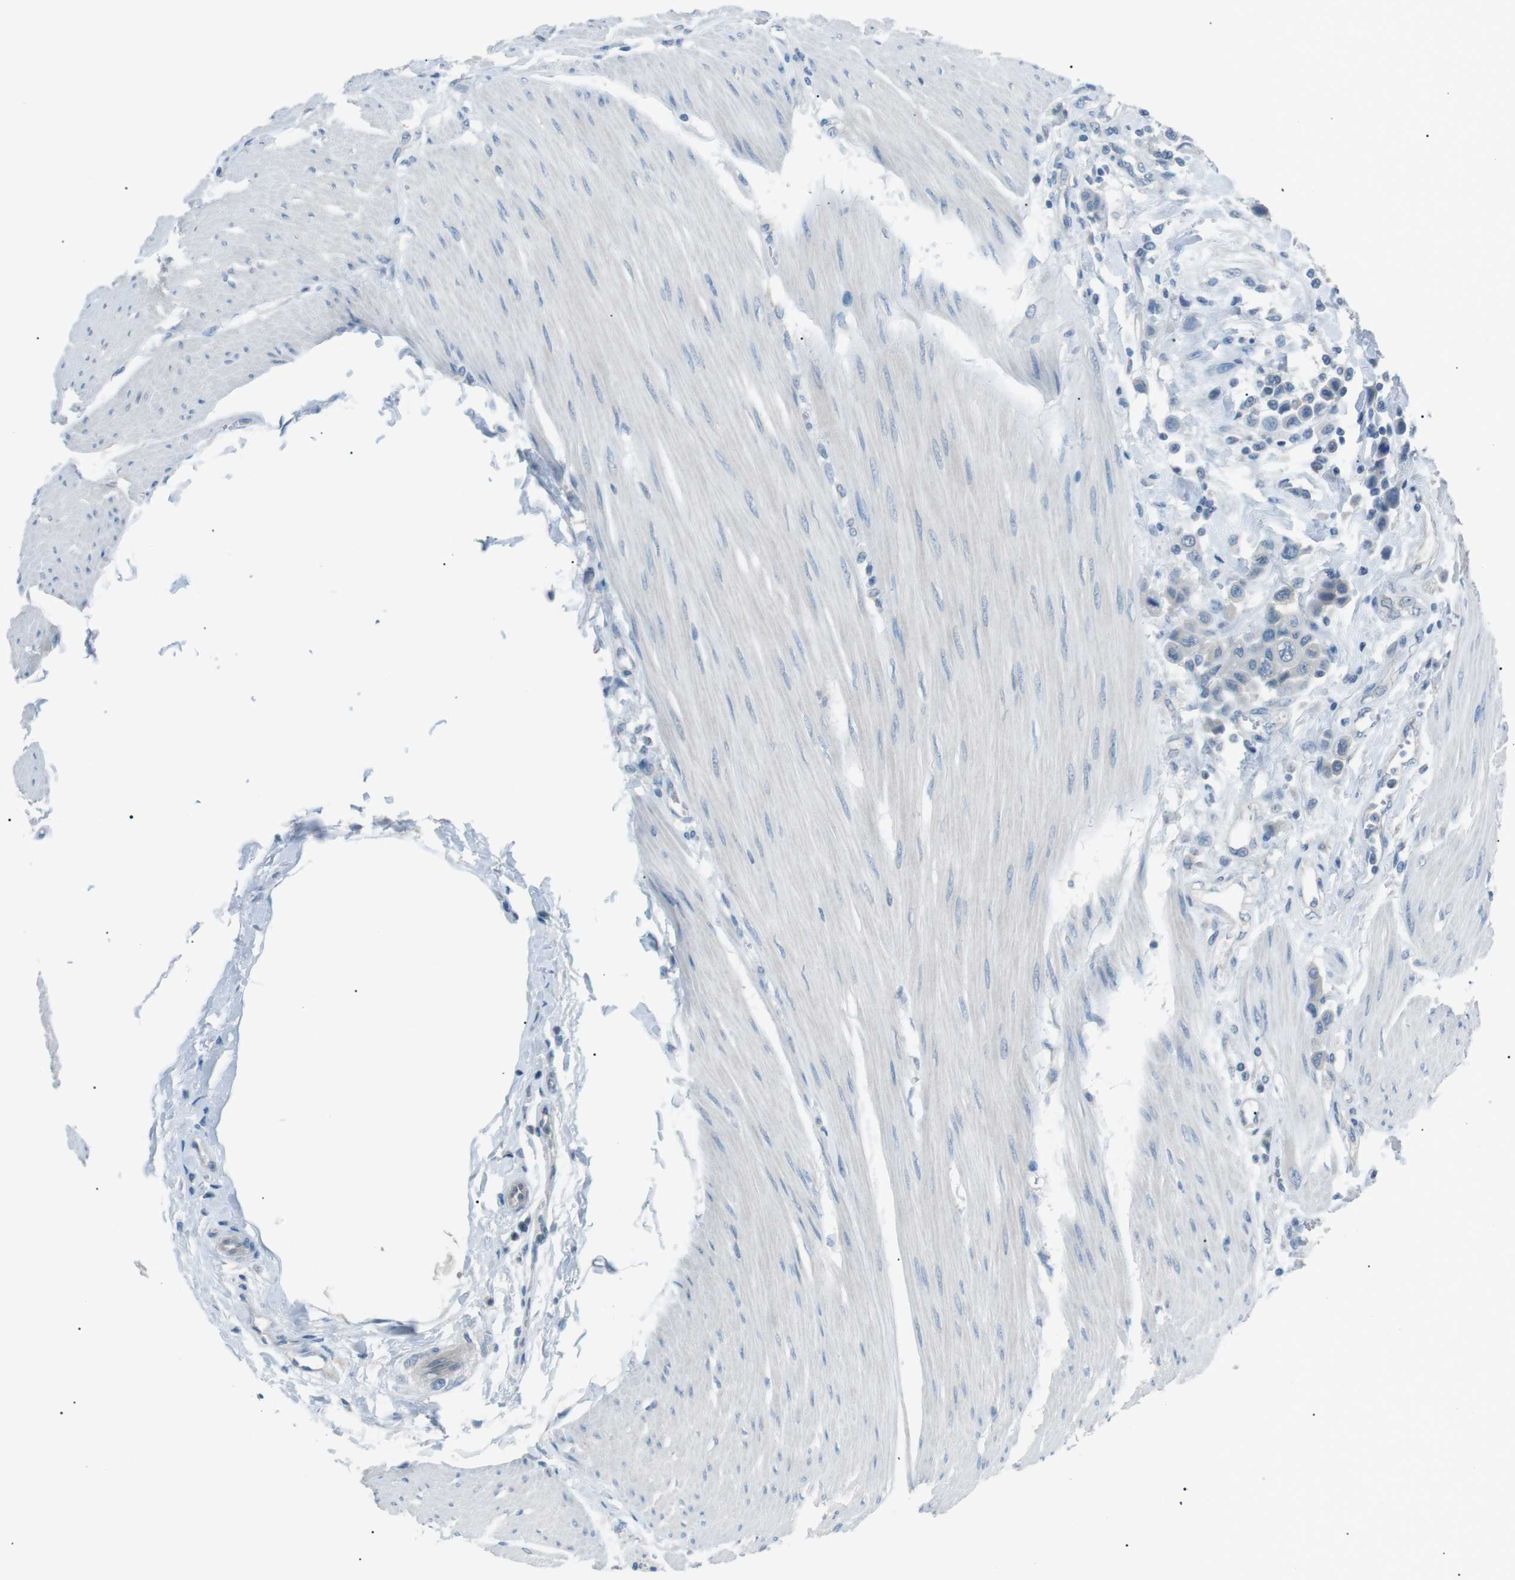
{"staining": {"intensity": "negative", "quantity": "none", "location": "none"}, "tissue": "urothelial cancer", "cell_type": "Tumor cells", "image_type": "cancer", "snomed": [{"axis": "morphology", "description": "Urothelial carcinoma, High grade"}, {"axis": "topography", "description": "Urinary bladder"}], "caption": "An image of human urothelial cancer is negative for staining in tumor cells. (Brightfield microscopy of DAB (3,3'-diaminobenzidine) immunohistochemistry (IHC) at high magnification).", "gene": "CDH26", "patient": {"sex": "male", "age": 50}}